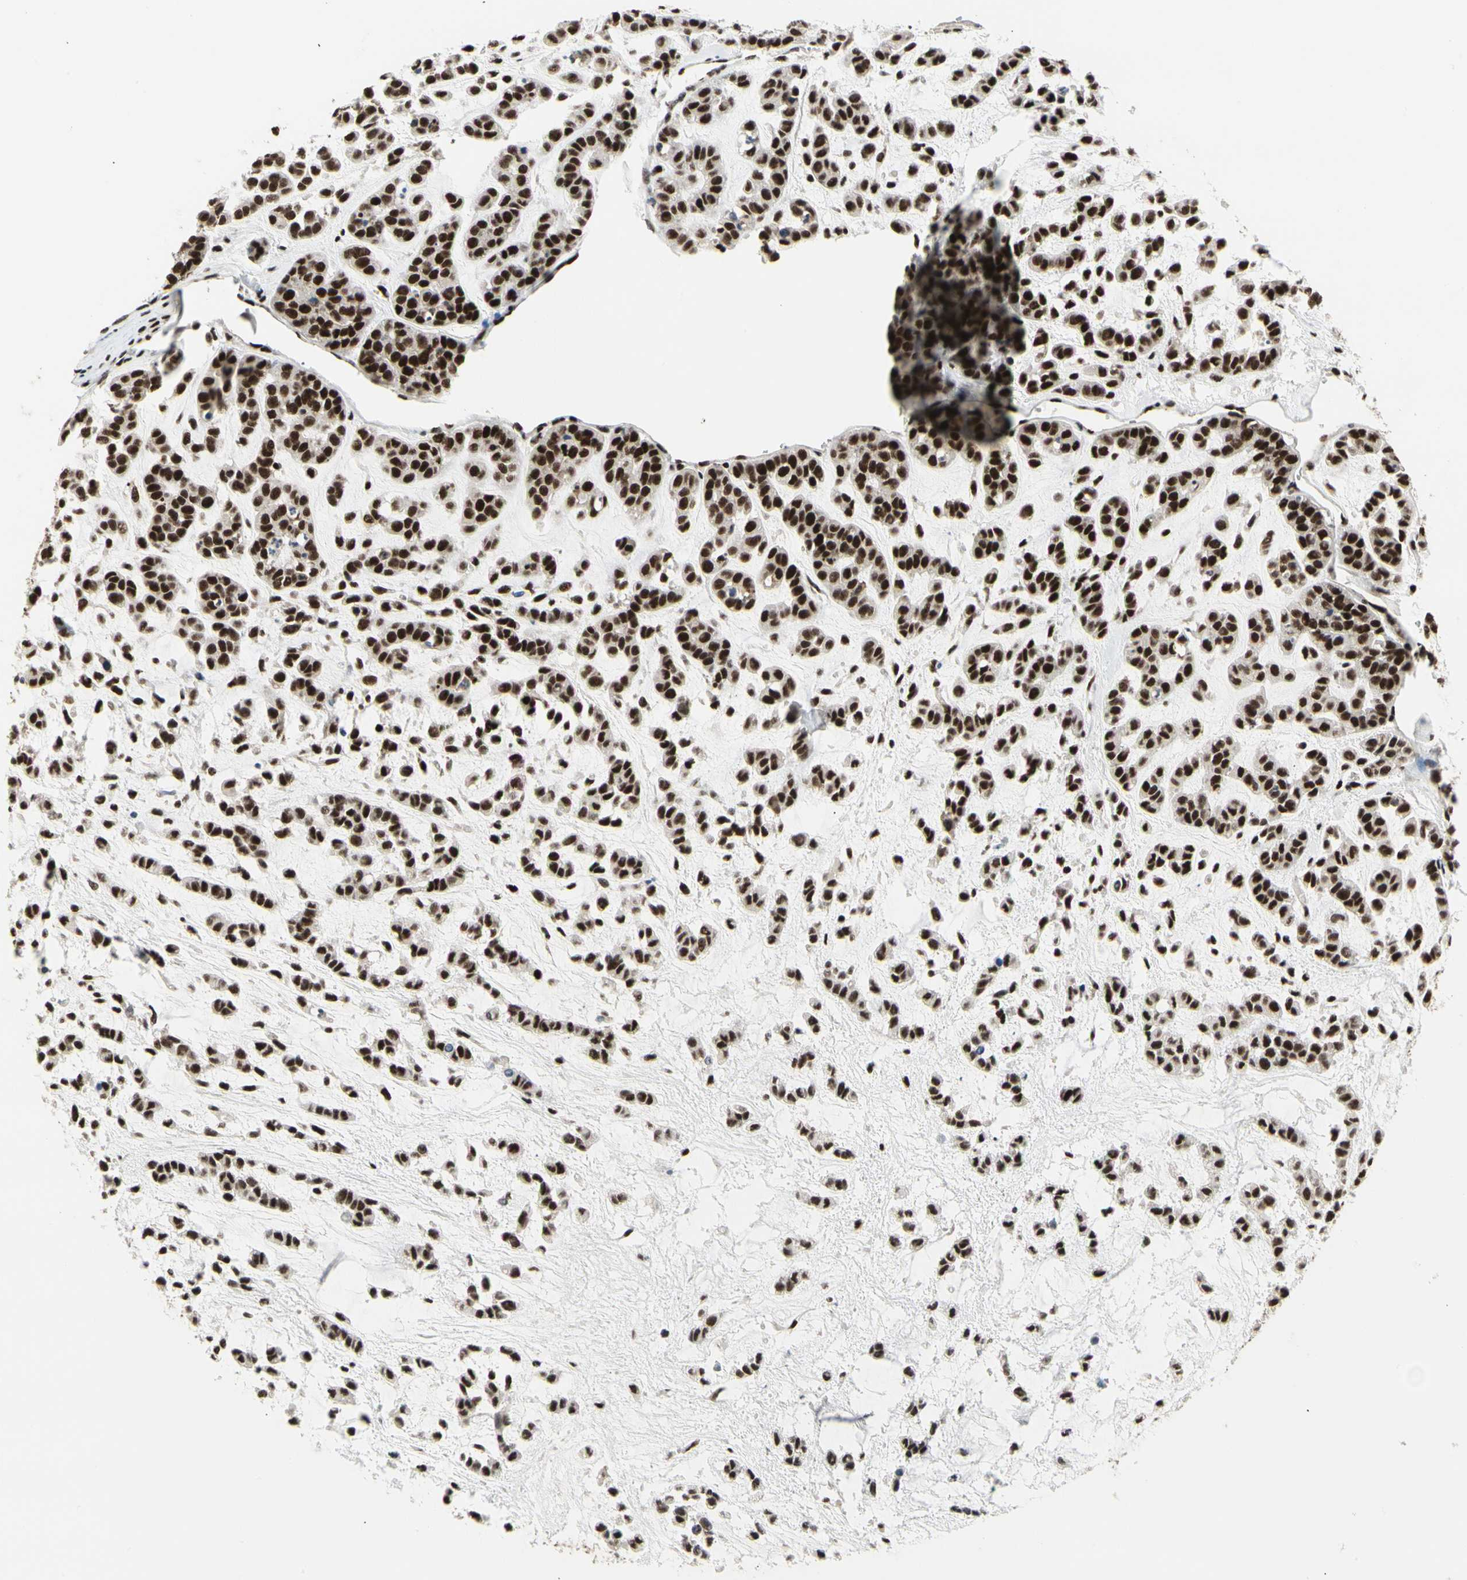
{"staining": {"intensity": "strong", "quantity": ">75%", "location": "nuclear"}, "tissue": "head and neck cancer", "cell_type": "Tumor cells", "image_type": "cancer", "snomed": [{"axis": "morphology", "description": "Adenocarcinoma, NOS"}, {"axis": "morphology", "description": "Adenoma, NOS"}, {"axis": "topography", "description": "Head-Neck"}], "caption": "Adenocarcinoma (head and neck) stained for a protein (brown) displays strong nuclear positive positivity in about >75% of tumor cells.", "gene": "SRSF11", "patient": {"sex": "female", "age": 55}}